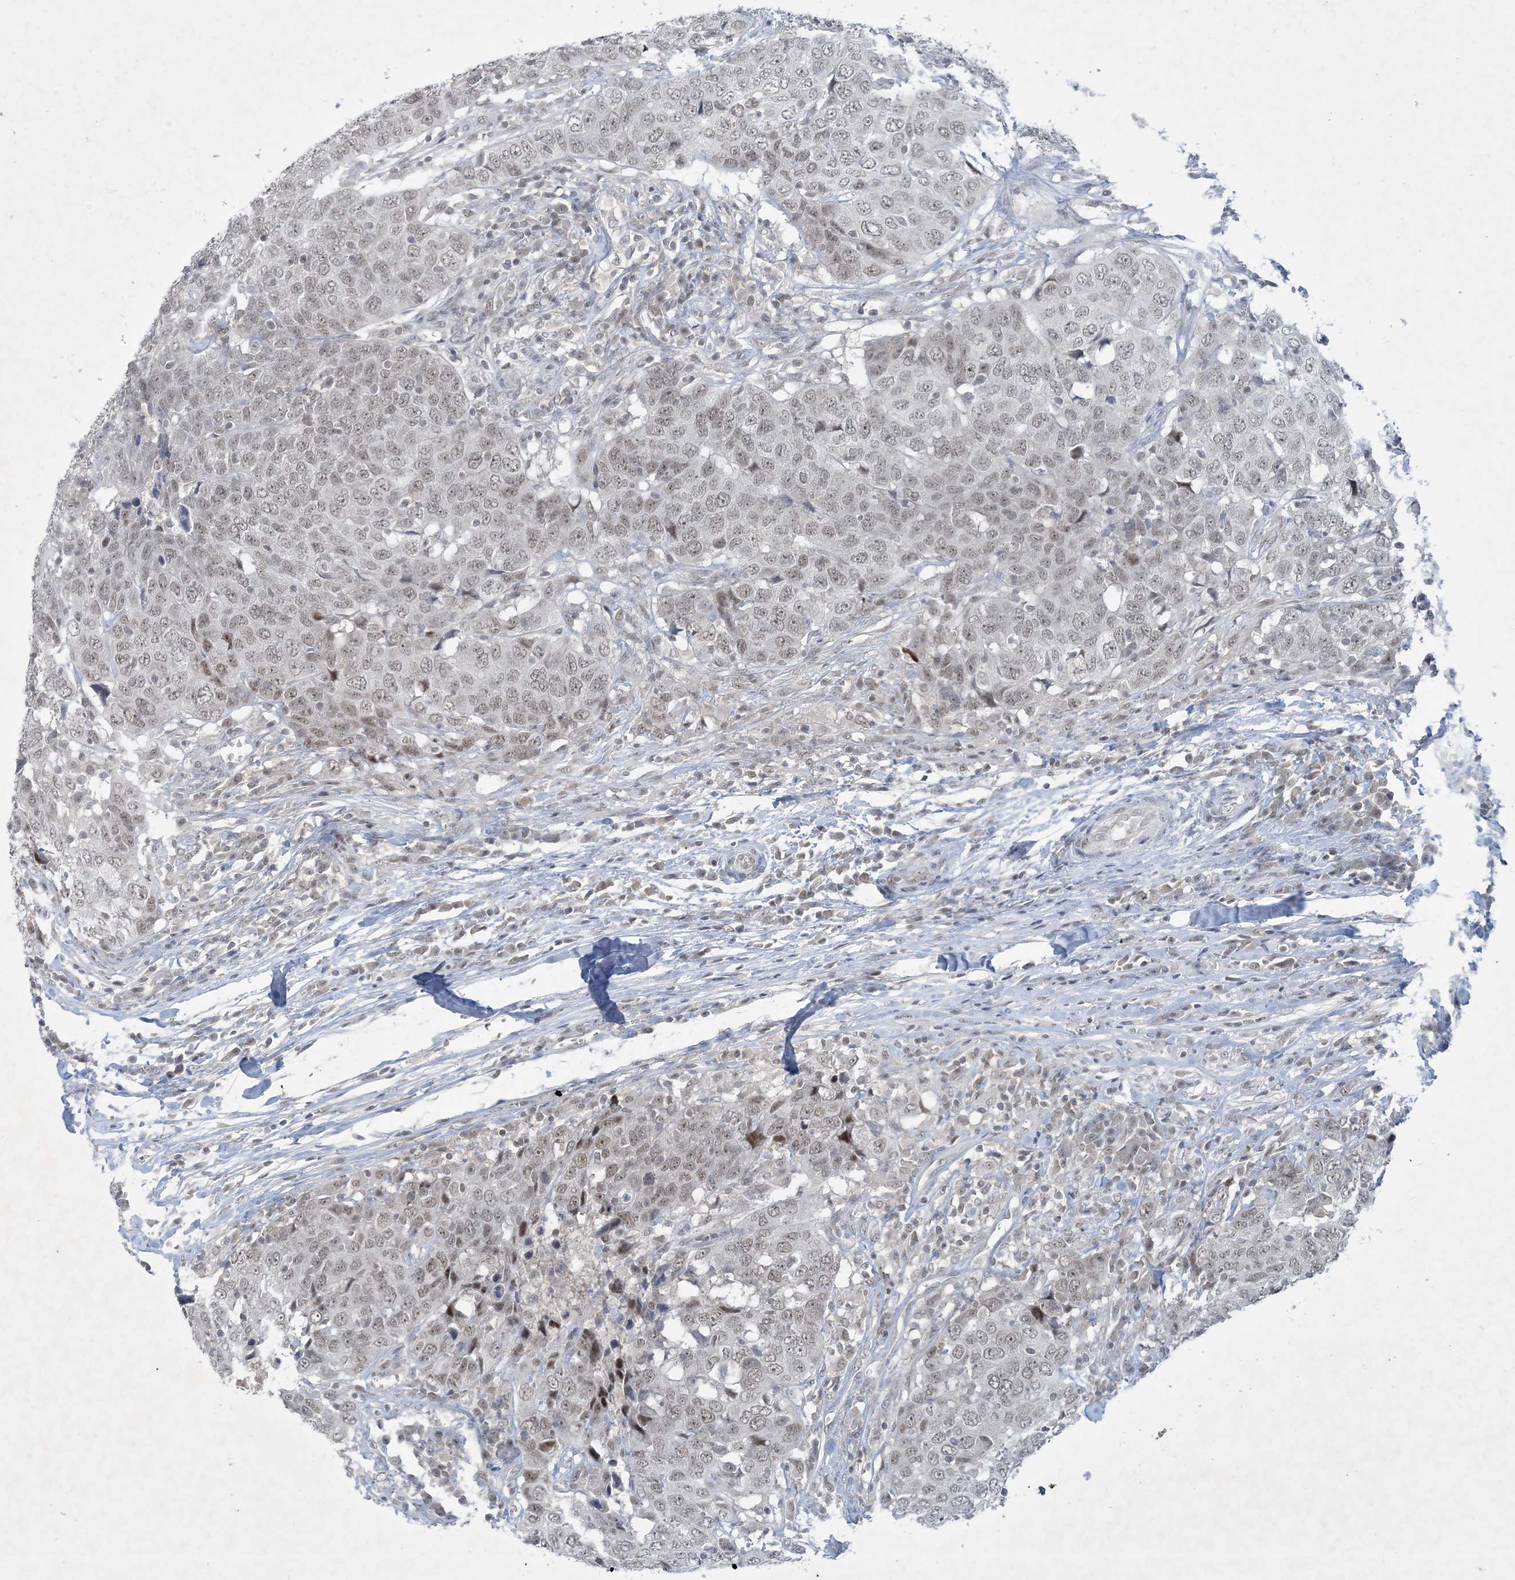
{"staining": {"intensity": "weak", "quantity": ">75%", "location": "nuclear"}, "tissue": "head and neck cancer", "cell_type": "Tumor cells", "image_type": "cancer", "snomed": [{"axis": "morphology", "description": "Squamous cell carcinoma, NOS"}, {"axis": "topography", "description": "Head-Neck"}], "caption": "Head and neck cancer (squamous cell carcinoma) was stained to show a protein in brown. There is low levels of weak nuclear staining in approximately >75% of tumor cells.", "gene": "ZNF674", "patient": {"sex": "male", "age": 66}}